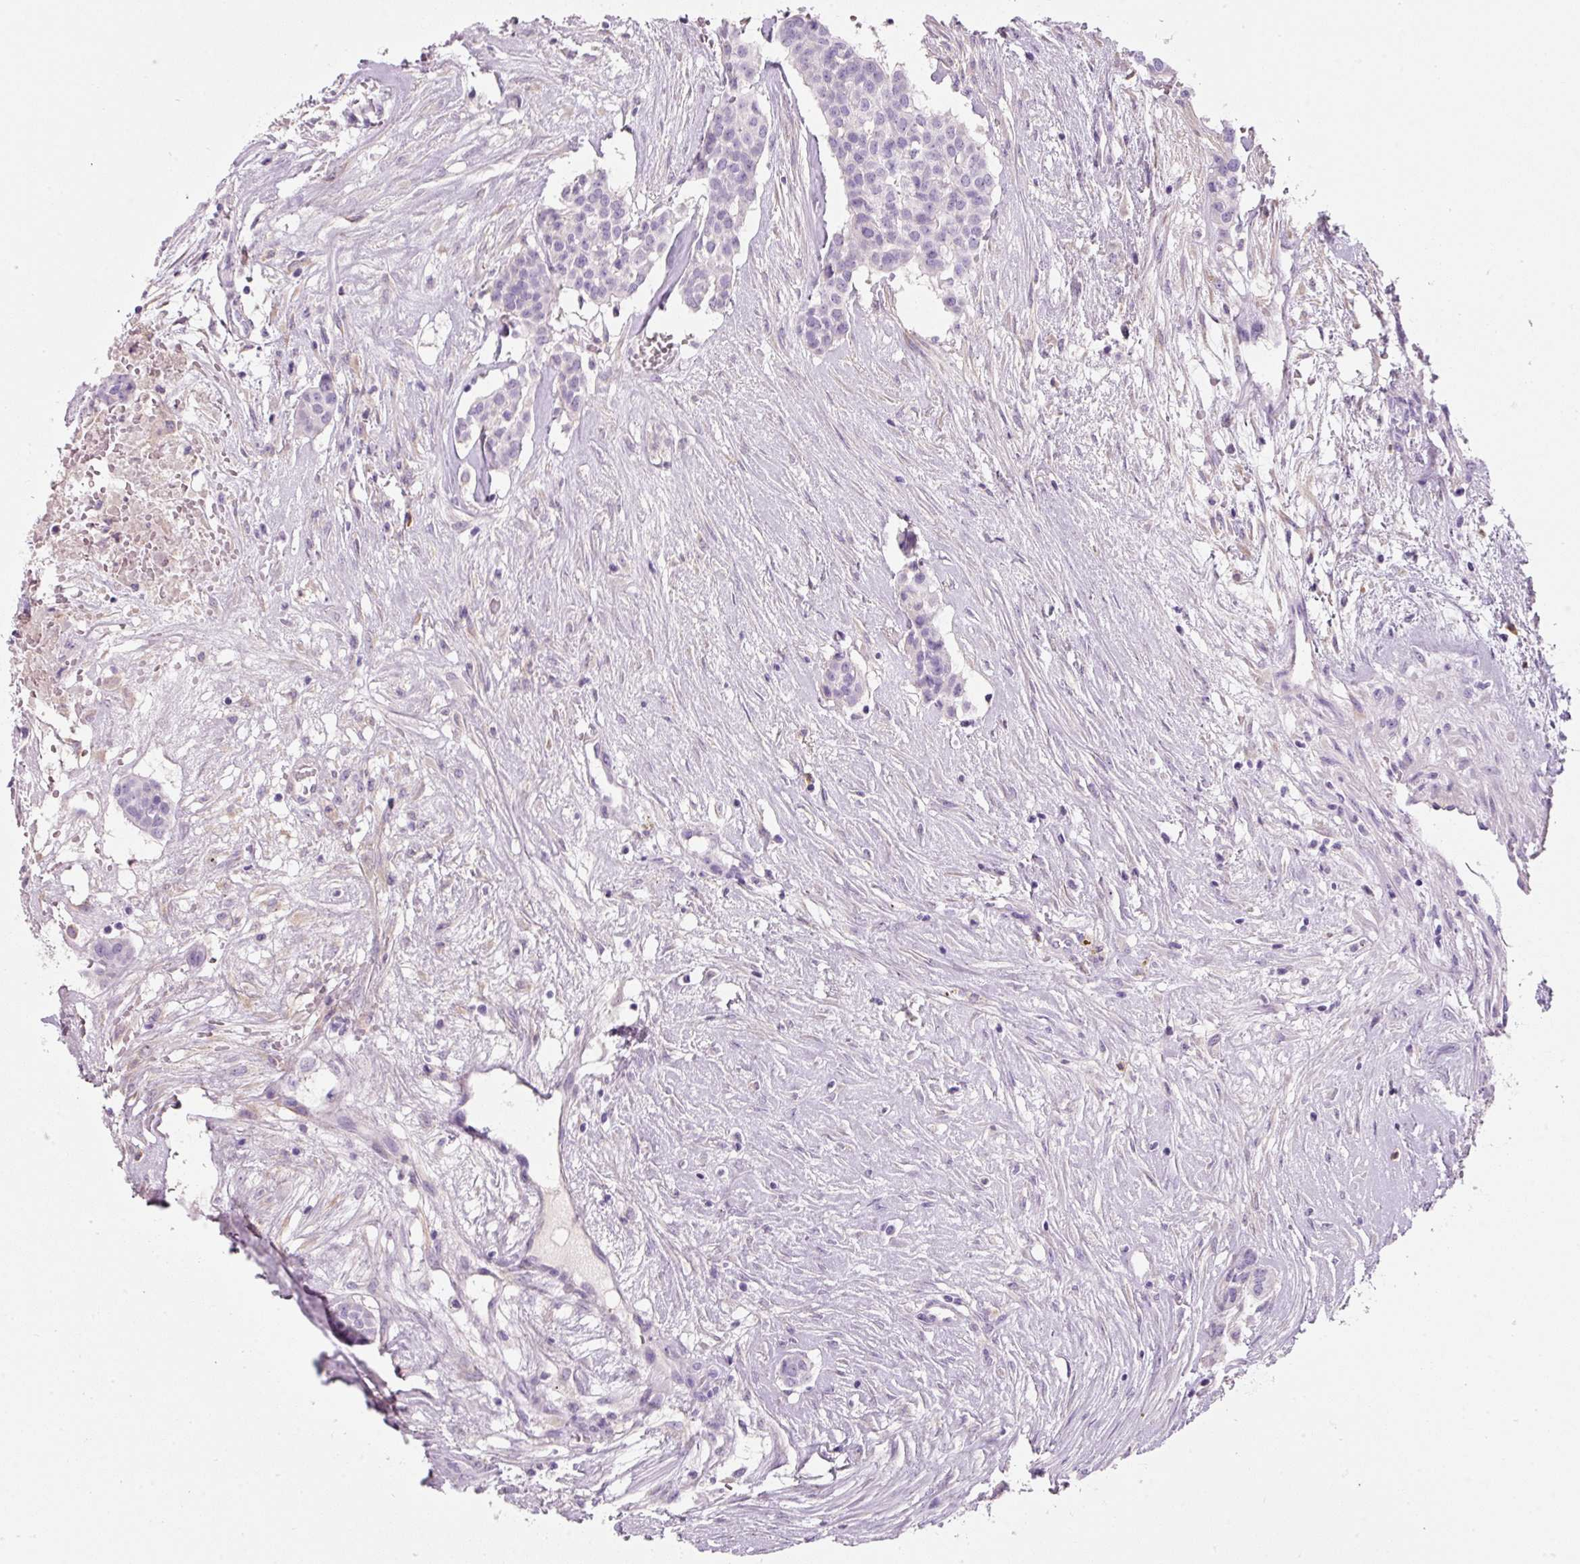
{"staining": {"intensity": "negative", "quantity": "none", "location": "none"}, "tissue": "head and neck cancer", "cell_type": "Tumor cells", "image_type": "cancer", "snomed": [{"axis": "morphology", "description": "Adenocarcinoma, NOS"}, {"axis": "topography", "description": "Head-Neck"}], "caption": "Immunohistochemistry photomicrograph of neoplastic tissue: head and neck cancer stained with DAB demonstrates no significant protein staining in tumor cells.", "gene": "DNM1", "patient": {"sex": "male", "age": 81}}